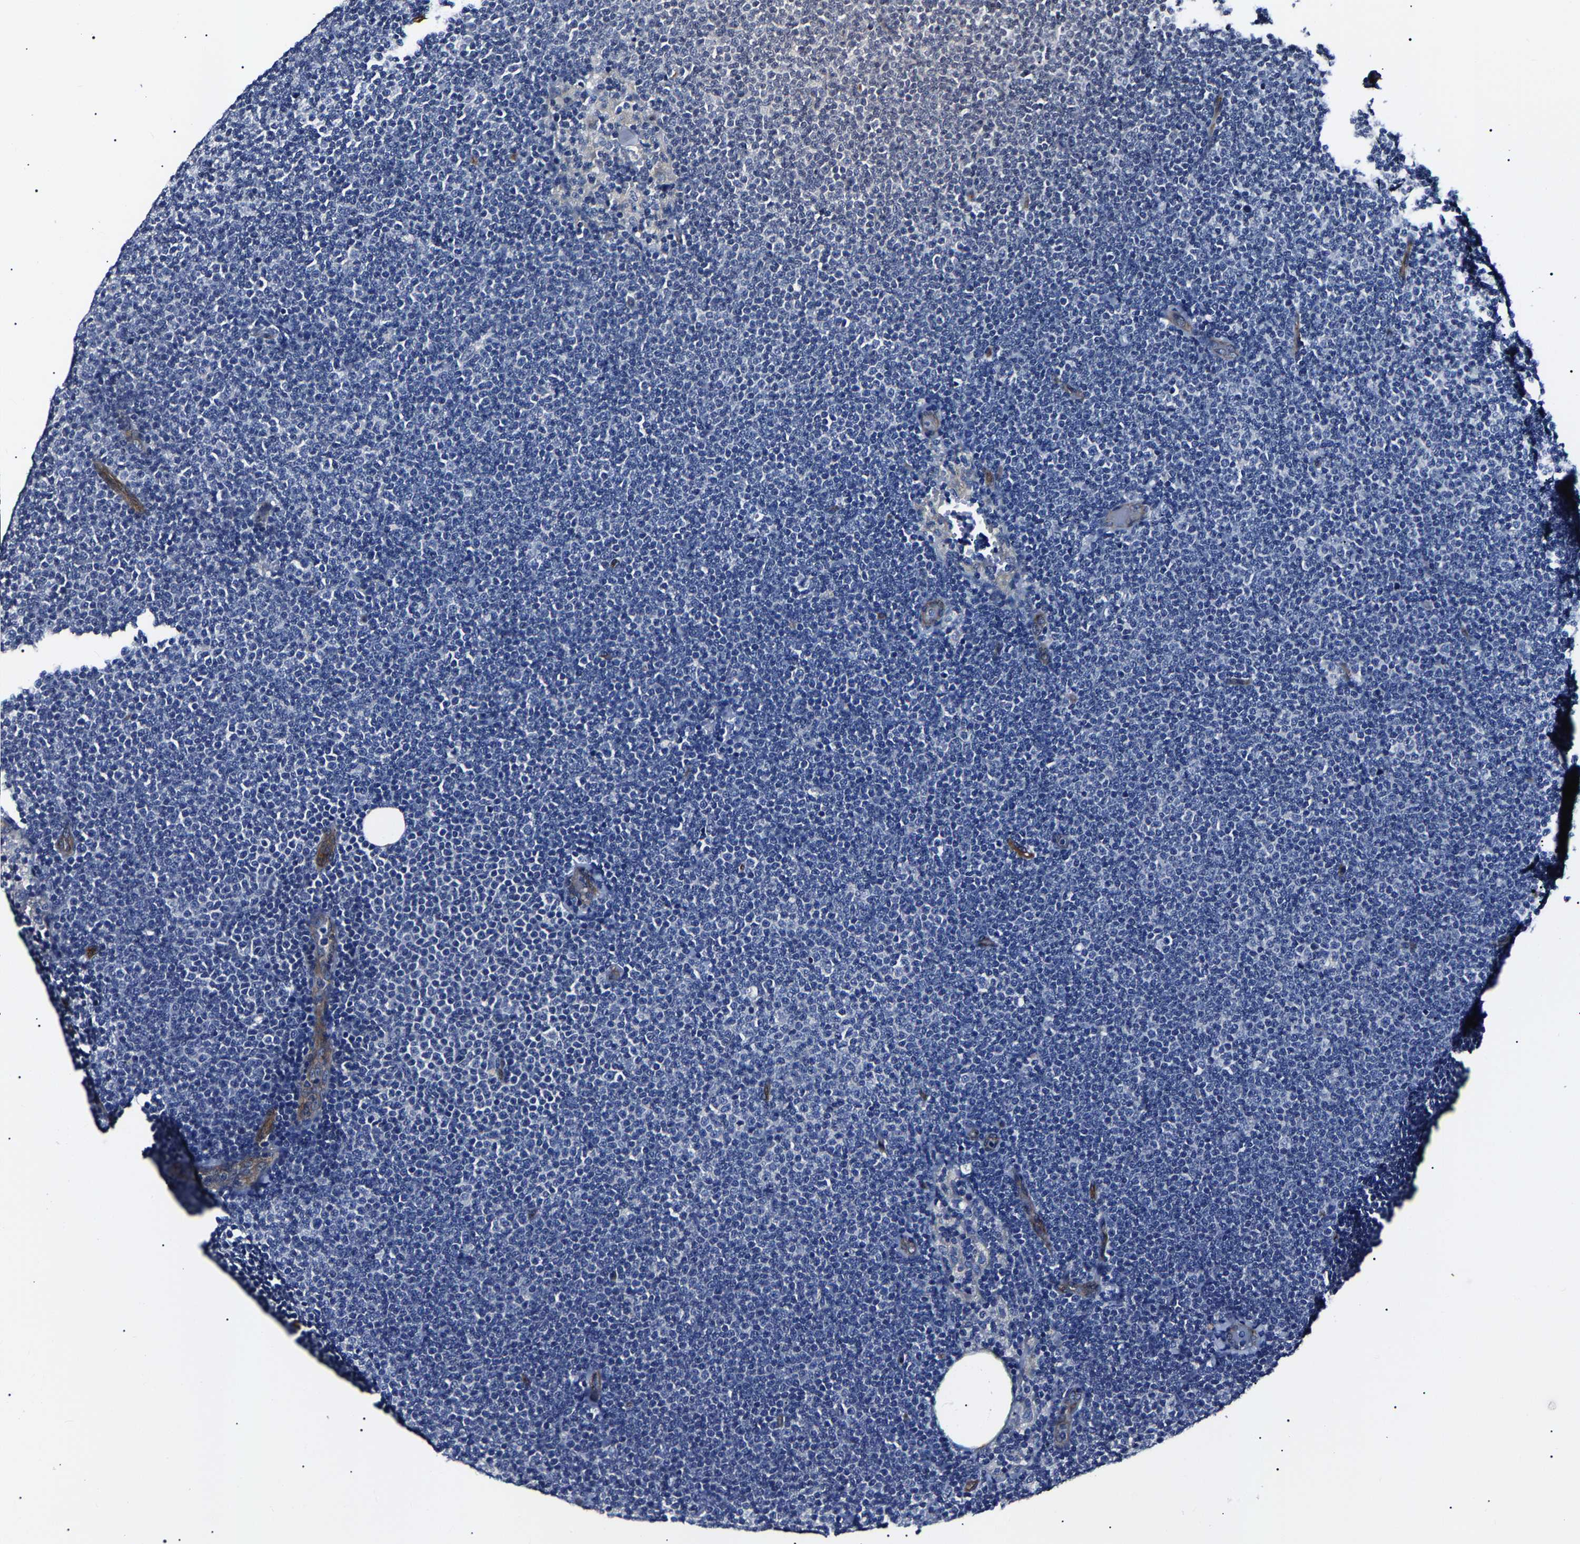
{"staining": {"intensity": "negative", "quantity": "none", "location": "none"}, "tissue": "lymphoma", "cell_type": "Tumor cells", "image_type": "cancer", "snomed": [{"axis": "morphology", "description": "Malignant lymphoma, non-Hodgkin's type, Low grade"}, {"axis": "topography", "description": "Lymph node"}], "caption": "This is an IHC histopathology image of lymphoma. There is no expression in tumor cells.", "gene": "KLHL42", "patient": {"sex": "female", "age": 53}}